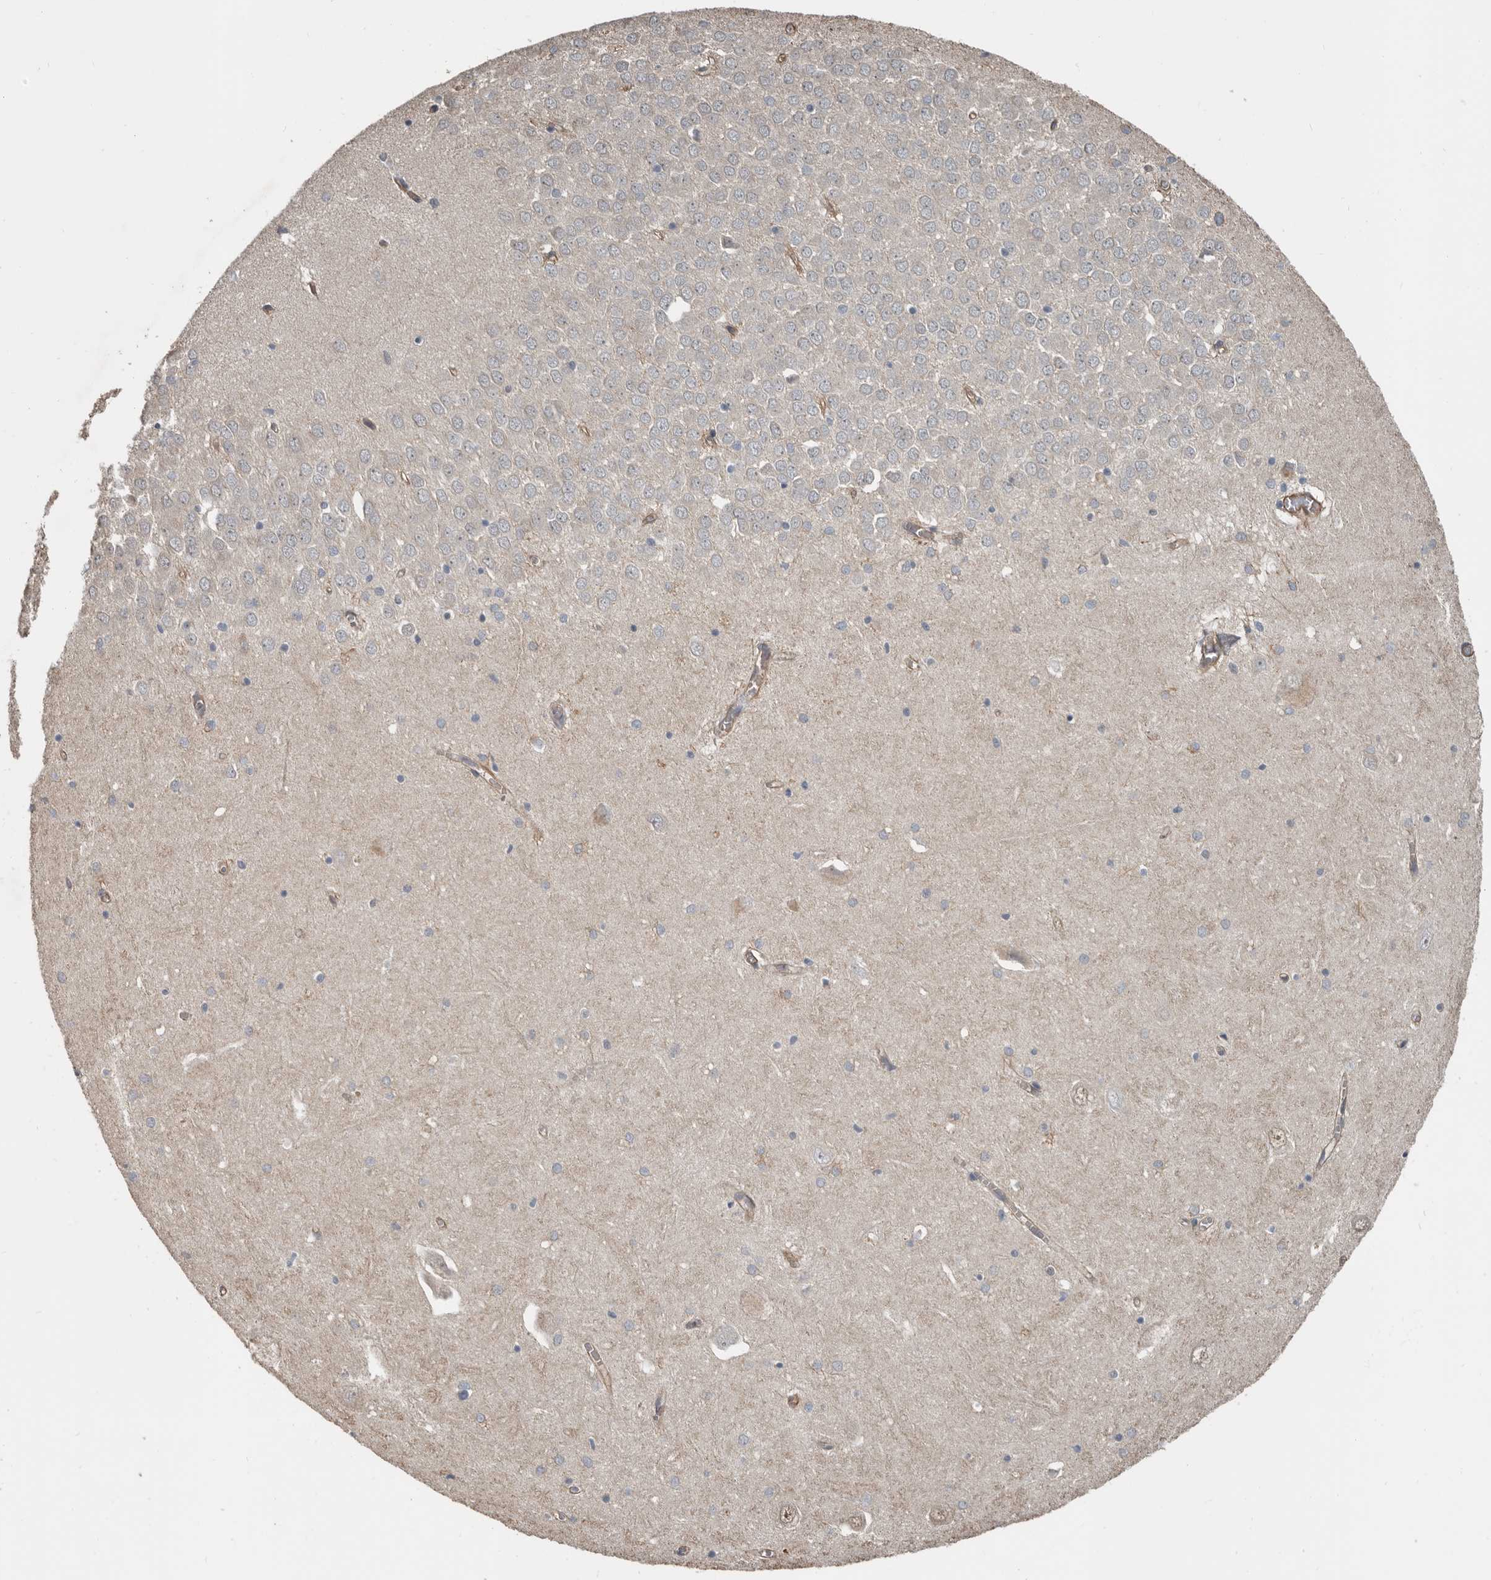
{"staining": {"intensity": "moderate", "quantity": "<25%", "location": "nuclear"}, "tissue": "hippocampus", "cell_type": "Glial cells", "image_type": "normal", "snomed": [{"axis": "morphology", "description": "Normal tissue, NOS"}, {"axis": "topography", "description": "Hippocampus"}], "caption": "The photomicrograph exhibits a brown stain indicating the presence of a protein in the nuclear of glial cells in hippocampus.", "gene": "YOD1", "patient": {"sex": "male", "age": 70}}